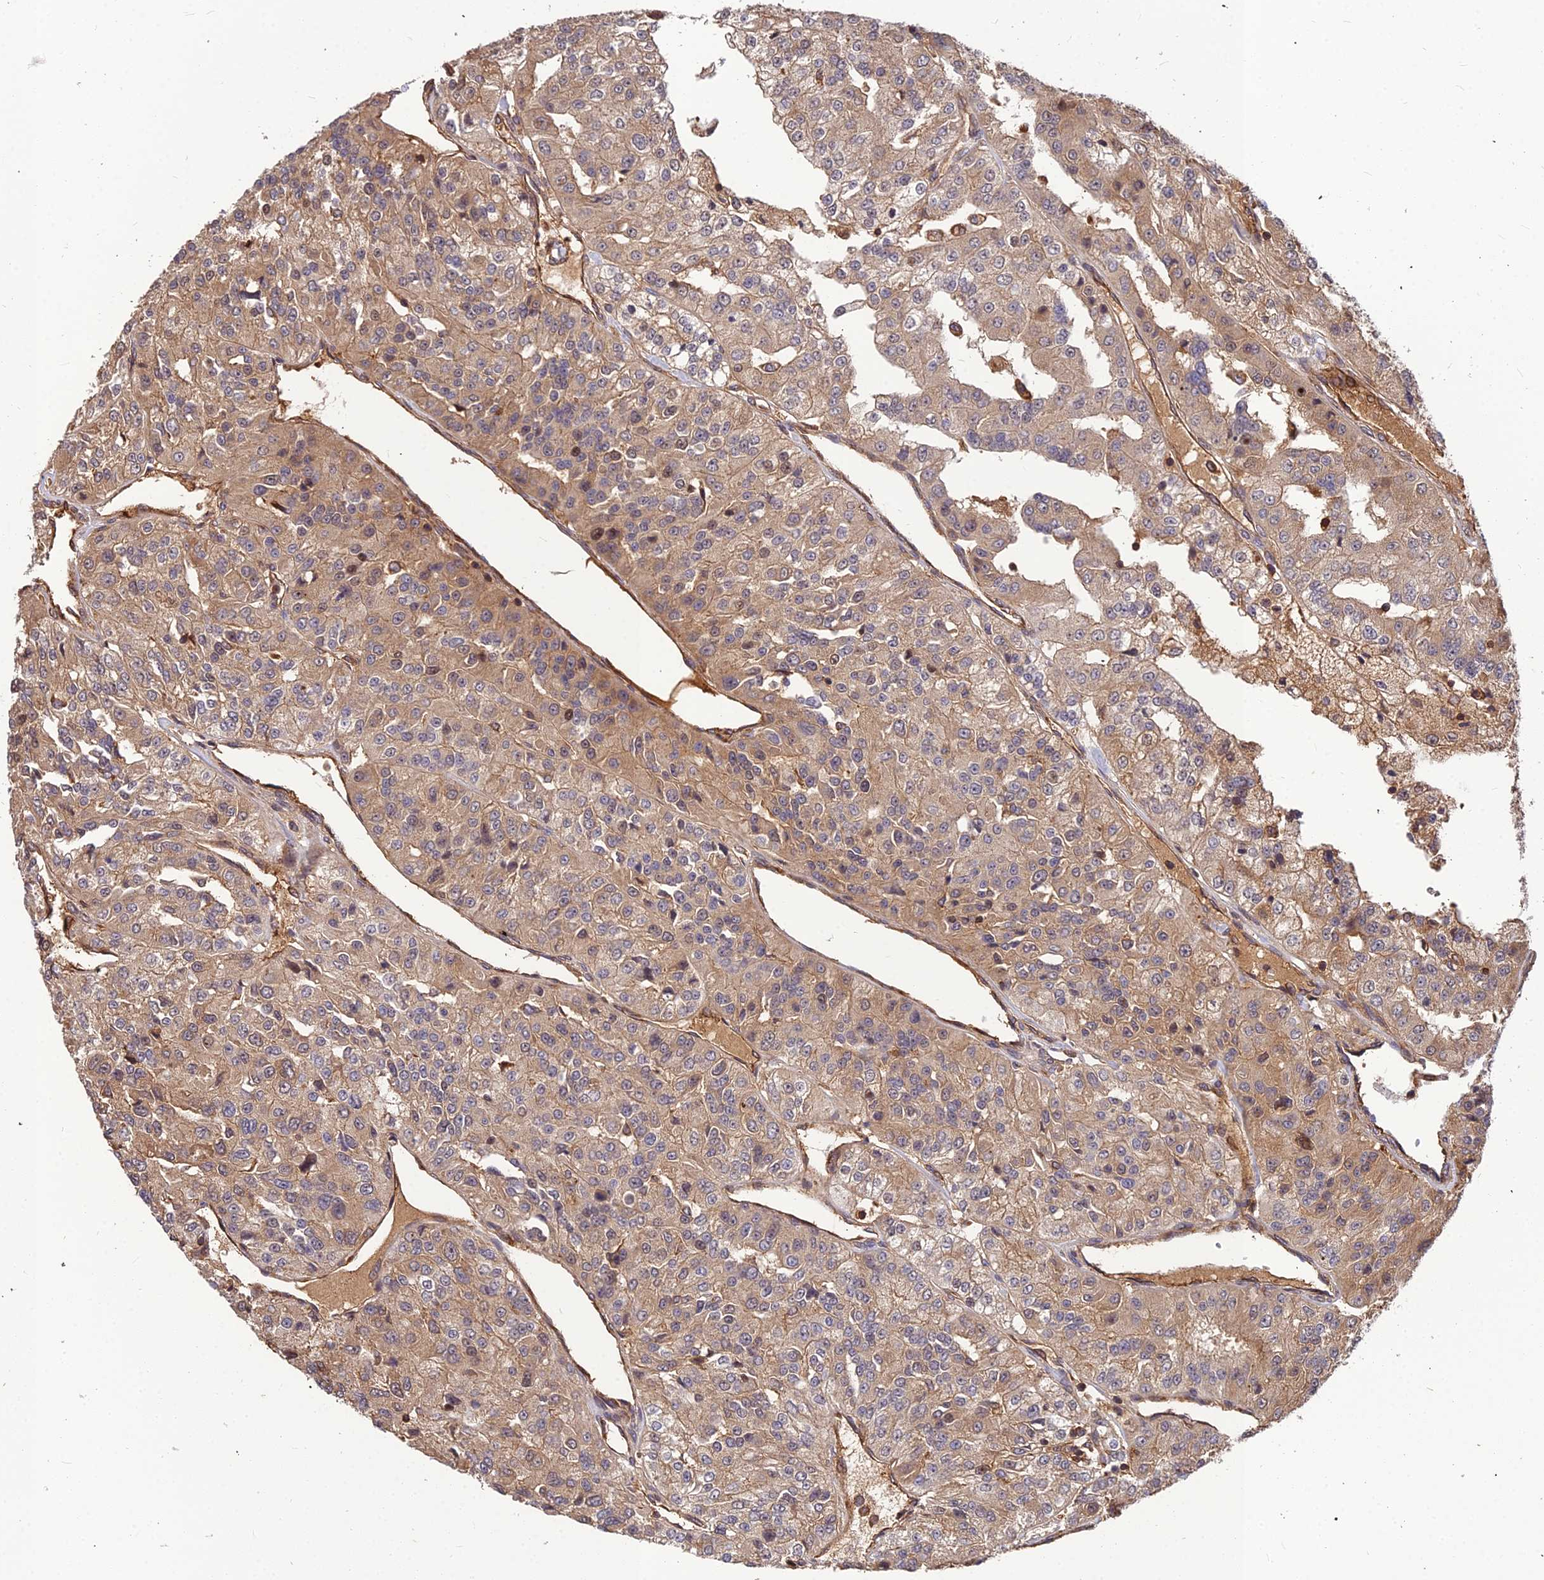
{"staining": {"intensity": "moderate", "quantity": "25%-75%", "location": "cytoplasmic/membranous"}, "tissue": "renal cancer", "cell_type": "Tumor cells", "image_type": "cancer", "snomed": [{"axis": "morphology", "description": "Adenocarcinoma, NOS"}, {"axis": "topography", "description": "Kidney"}], "caption": "Immunohistochemical staining of human renal adenocarcinoma reveals medium levels of moderate cytoplasmic/membranous protein positivity in about 25%-75% of tumor cells.", "gene": "ZNF467", "patient": {"sex": "female", "age": 63}}